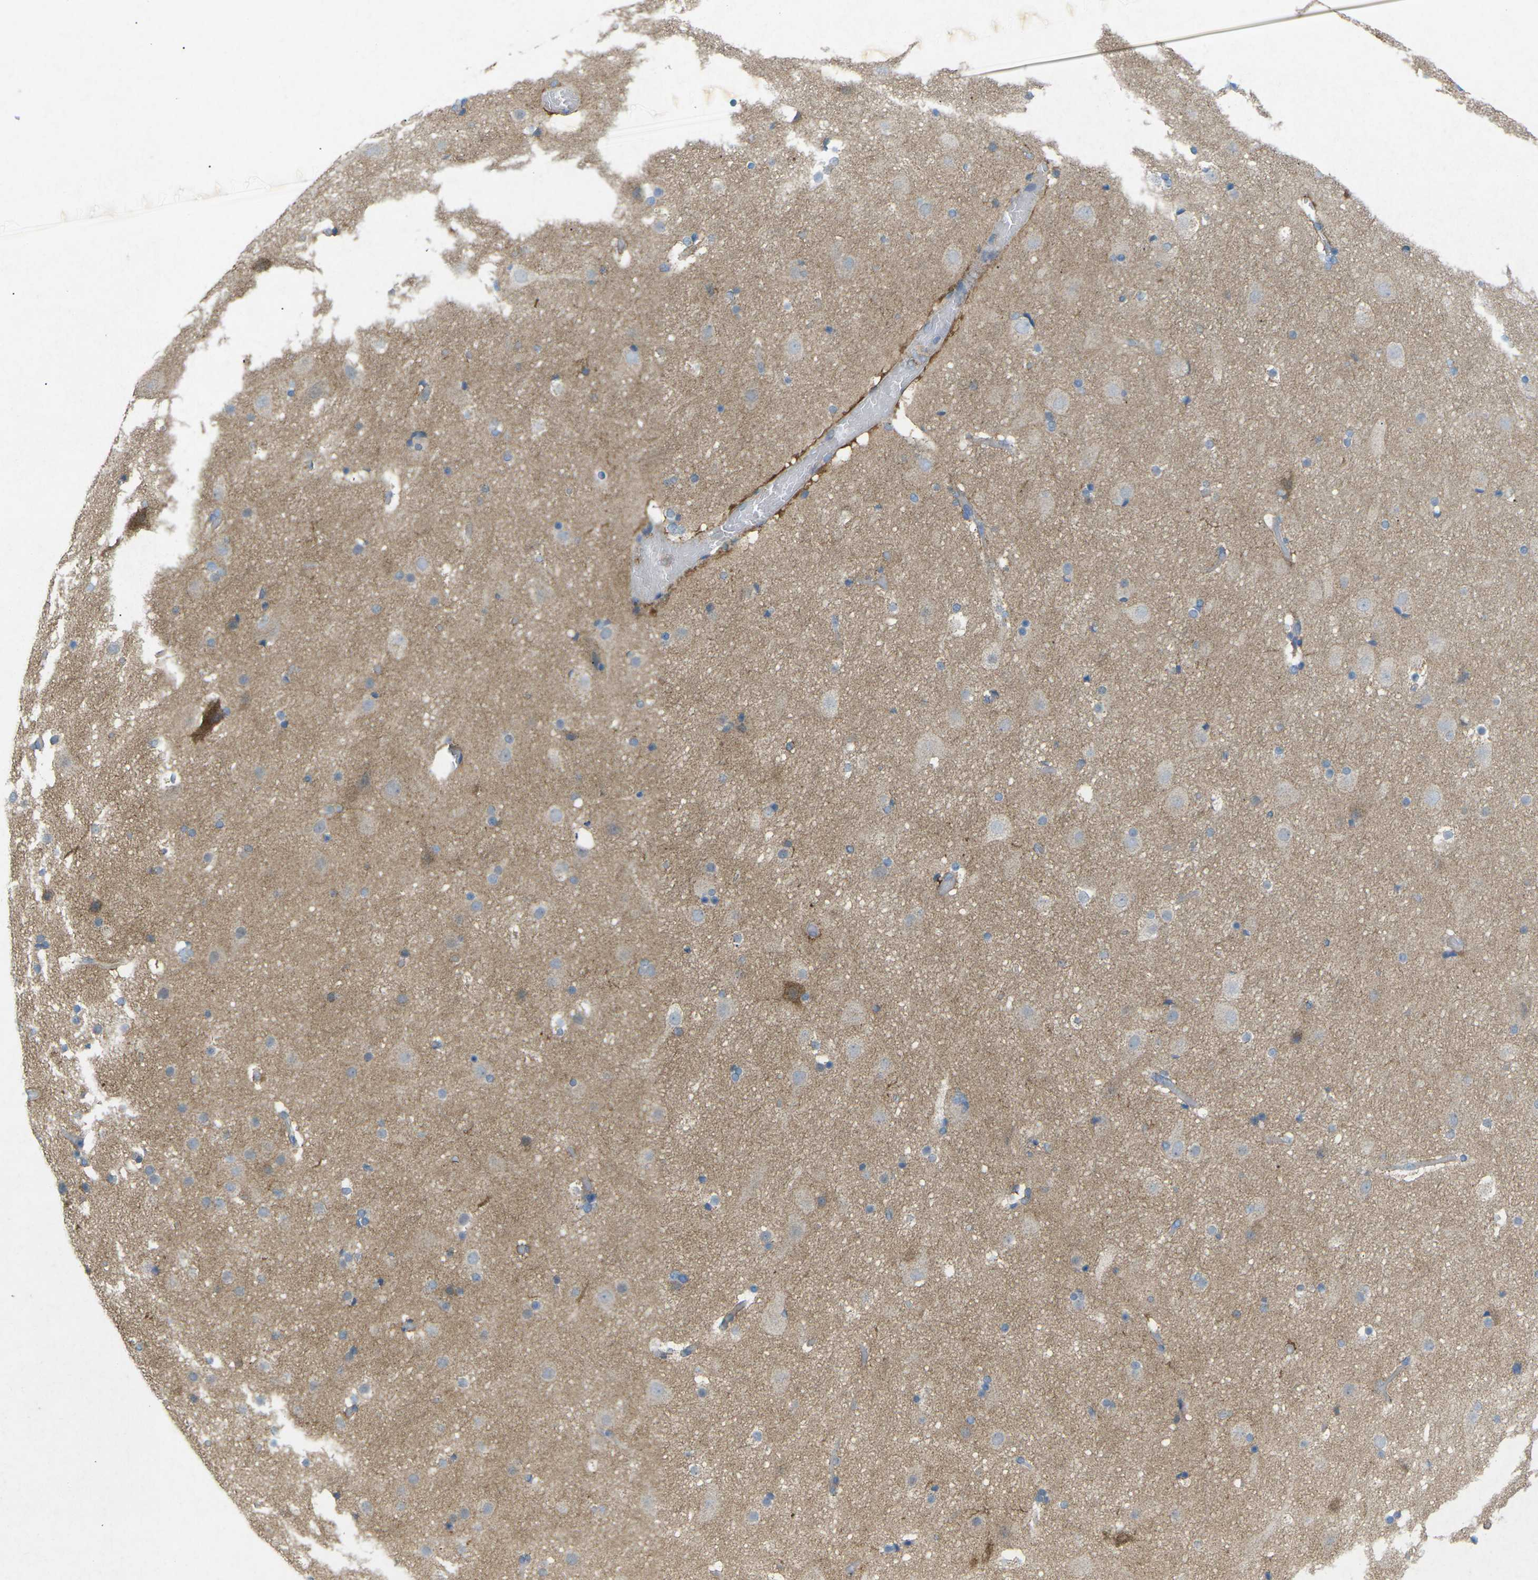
{"staining": {"intensity": "moderate", "quantity": "<25%", "location": "cytoplasmic/membranous"}, "tissue": "cerebral cortex", "cell_type": "Endothelial cells", "image_type": "normal", "snomed": [{"axis": "morphology", "description": "Normal tissue, NOS"}, {"axis": "topography", "description": "Cerebral cortex"}], "caption": "DAB immunohistochemical staining of normal human cerebral cortex shows moderate cytoplasmic/membranous protein positivity in approximately <25% of endothelial cells.", "gene": "STK11", "patient": {"sex": "male", "age": 57}}